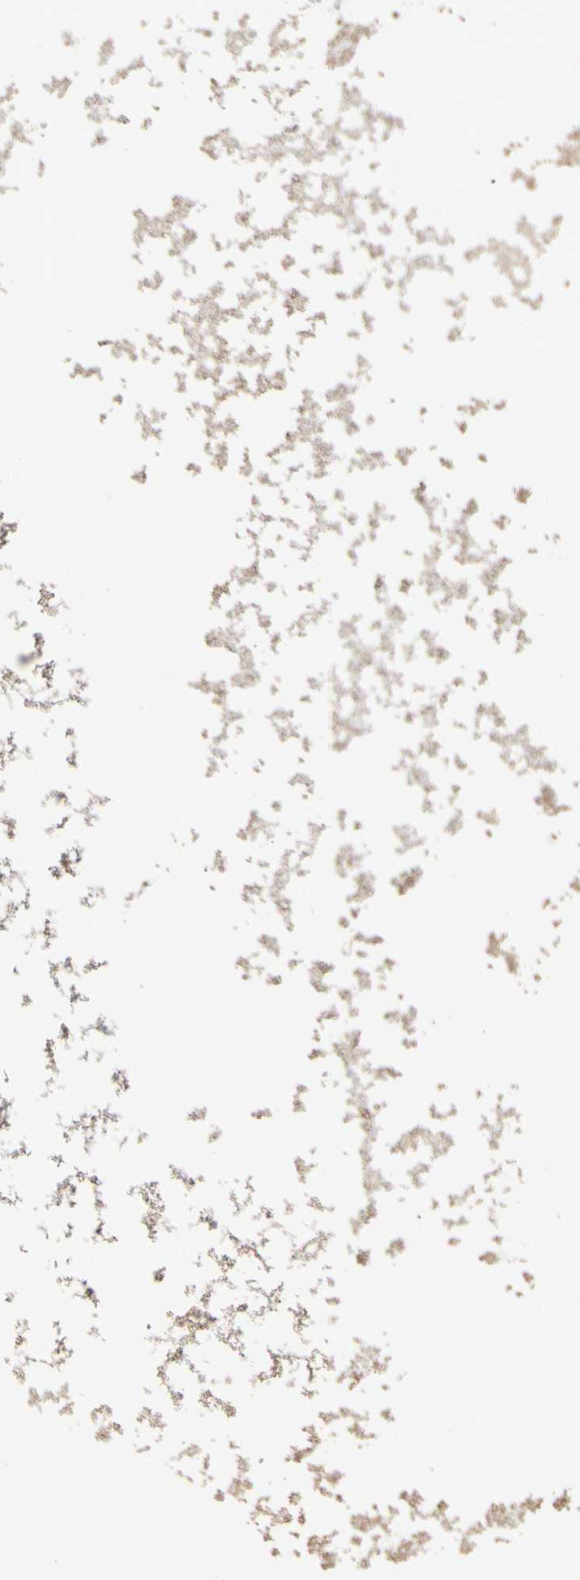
{"staining": {"intensity": "moderate", "quantity": ">75%", "location": "cytoplasmic/membranous"}, "tissue": "testis cancer", "cell_type": "Tumor cells", "image_type": "cancer", "snomed": [{"axis": "morphology", "description": "Carcinoma, Embryonal, NOS"}, {"axis": "topography", "description": "Testis"}], "caption": "A brown stain shows moderate cytoplasmic/membranous expression of a protein in testis cancer tumor cells.", "gene": "MOGS", "patient": {"sex": "male", "age": 26}}